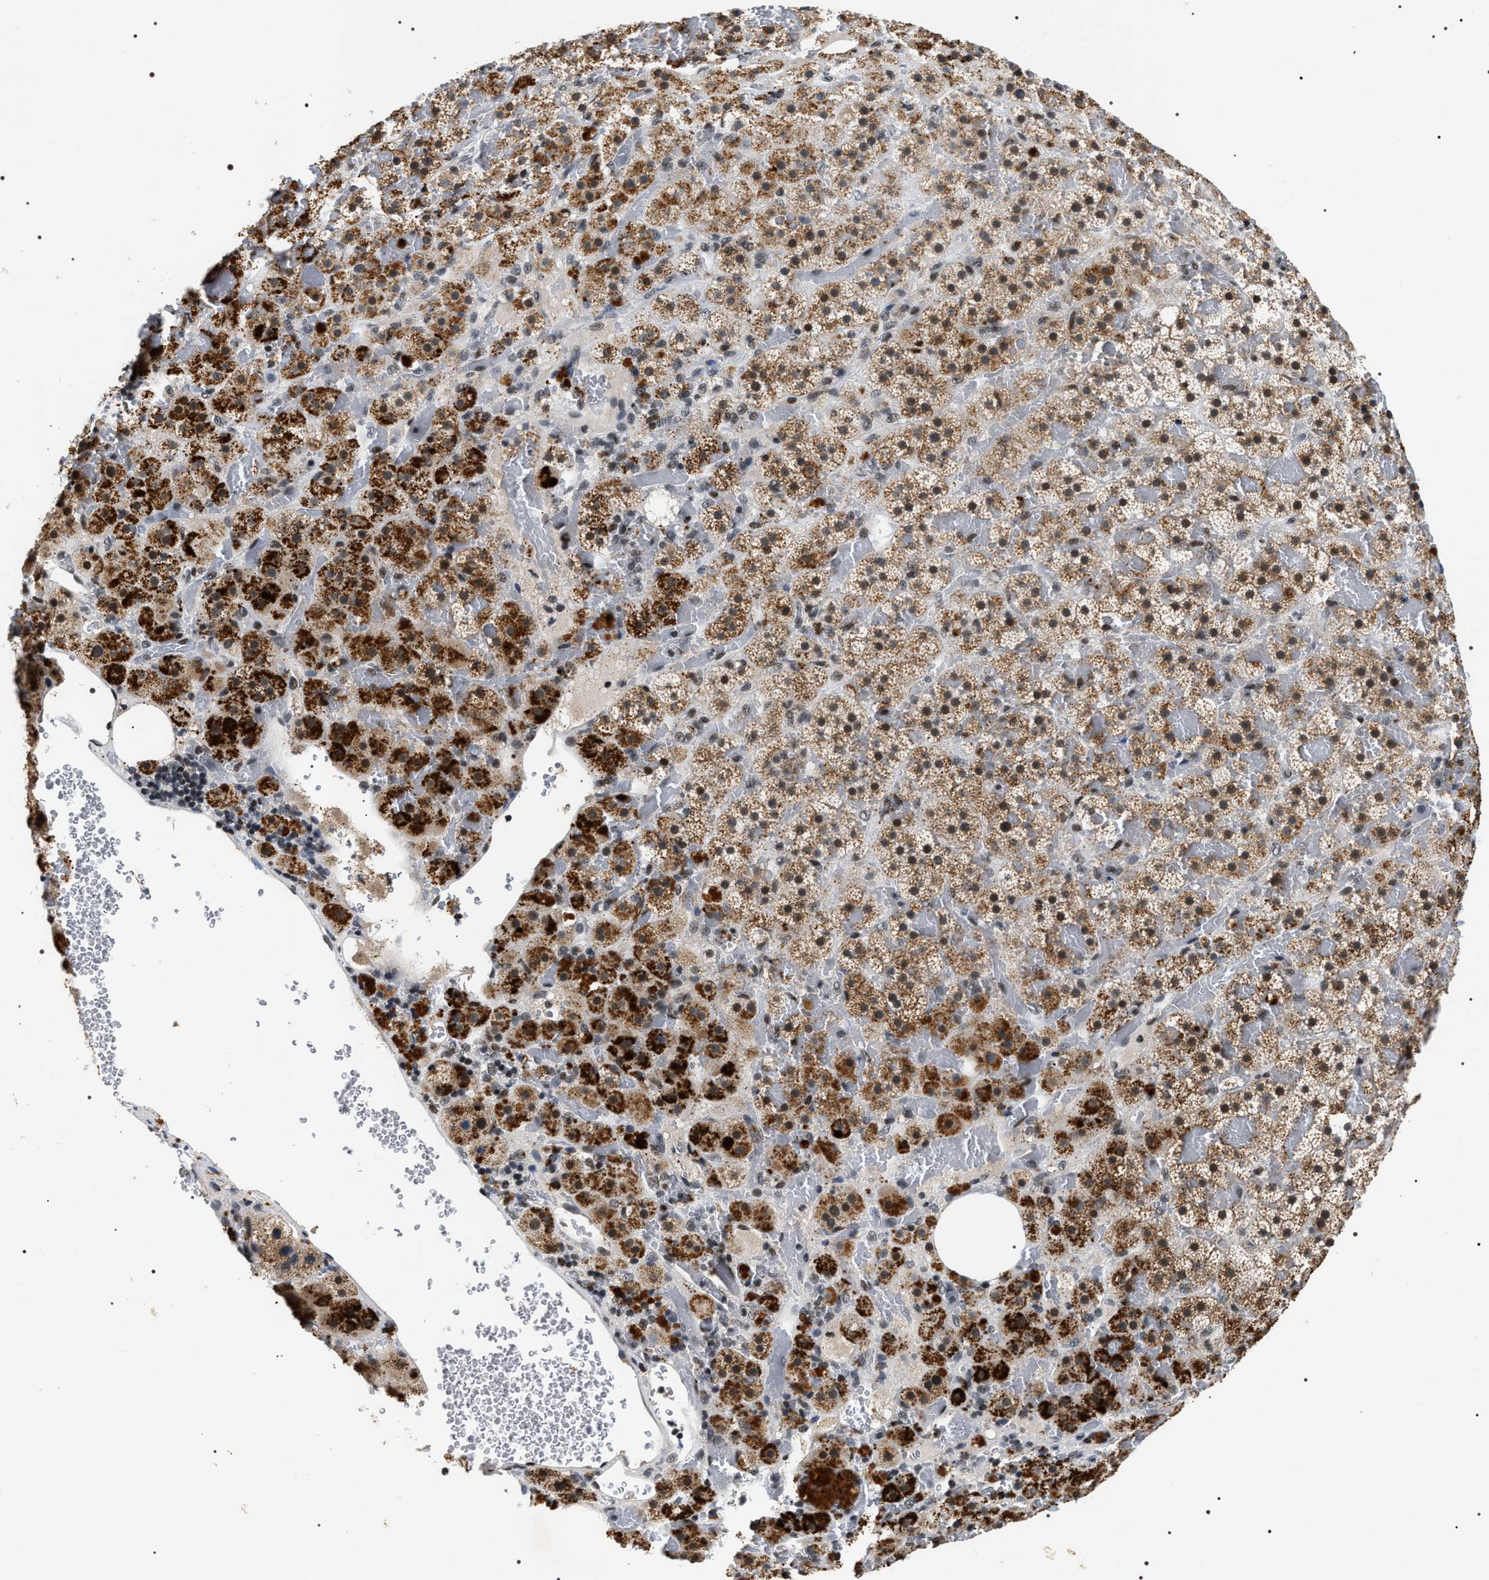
{"staining": {"intensity": "strong", "quantity": ">75%", "location": "cytoplasmic/membranous,nuclear"}, "tissue": "adrenal gland", "cell_type": "Glandular cells", "image_type": "normal", "snomed": [{"axis": "morphology", "description": "Normal tissue, NOS"}, {"axis": "topography", "description": "Adrenal gland"}], "caption": "Protein positivity by immunohistochemistry (IHC) exhibits strong cytoplasmic/membranous,nuclear expression in approximately >75% of glandular cells in benign adrenal gland.", "gene": "C7orf25", "patient": {"sex": "female", "age": 59}}